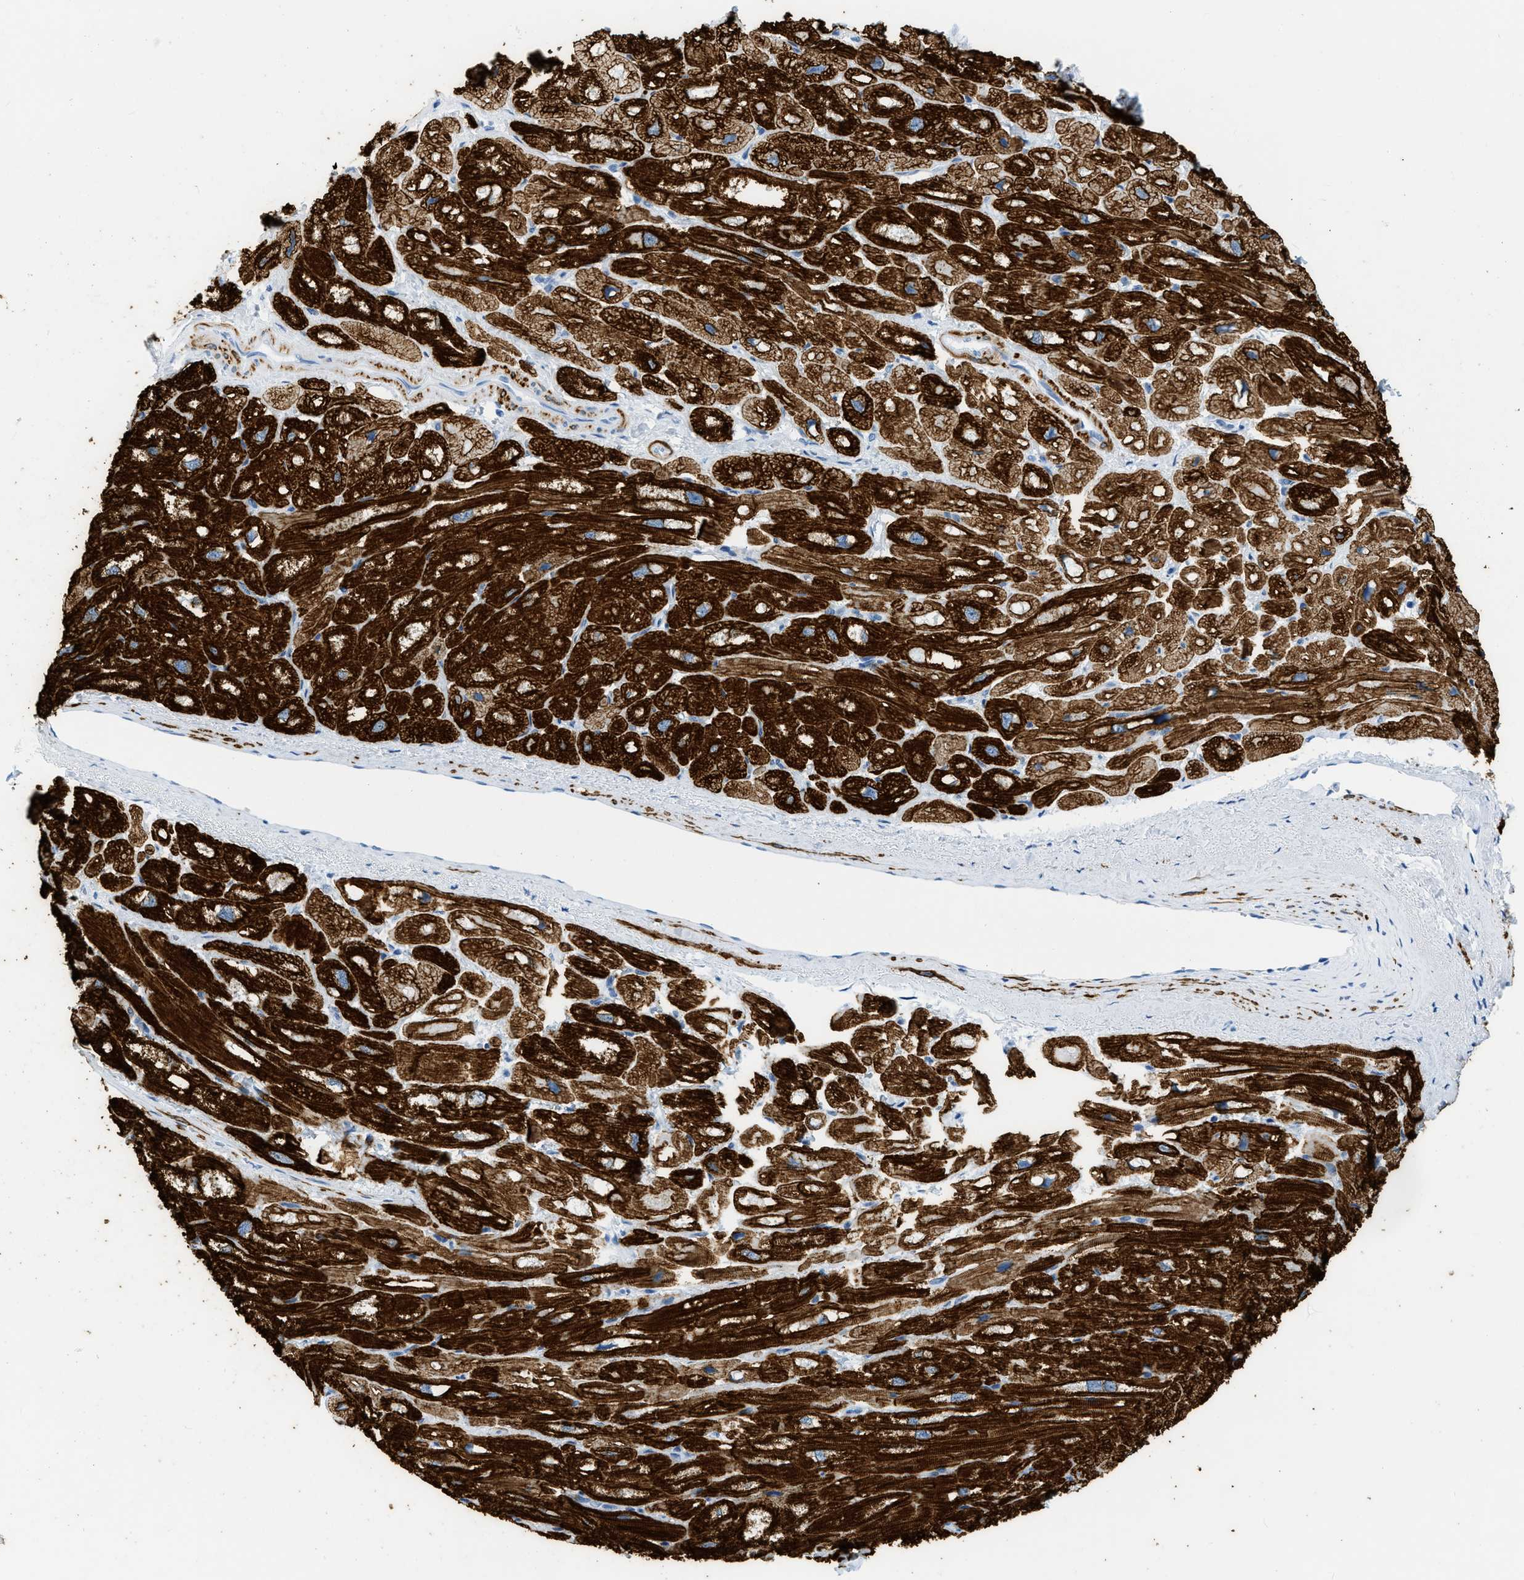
{"staining": {"intensity": "strong", "quantity": ">75%", "location": "cytoplasmic/membranous"}, "tissue": "heart muscle", "cell_type": "Cardiomyocytes", "image_type": "normal", "snomed": [{"axis": "morphology", "description": "Normal tissue, NOS"}, {"axis": "topography", "description": "Heart"}], "caption": "An image of heart muscle stained for a protein demonstrates strong cytoplasmic/membranous brown staining in cardiomyocytes. (IHC, brightfield microscopy, high magnification).", "gene": "DES", "patient": {"sex": "male", "age": 49}}